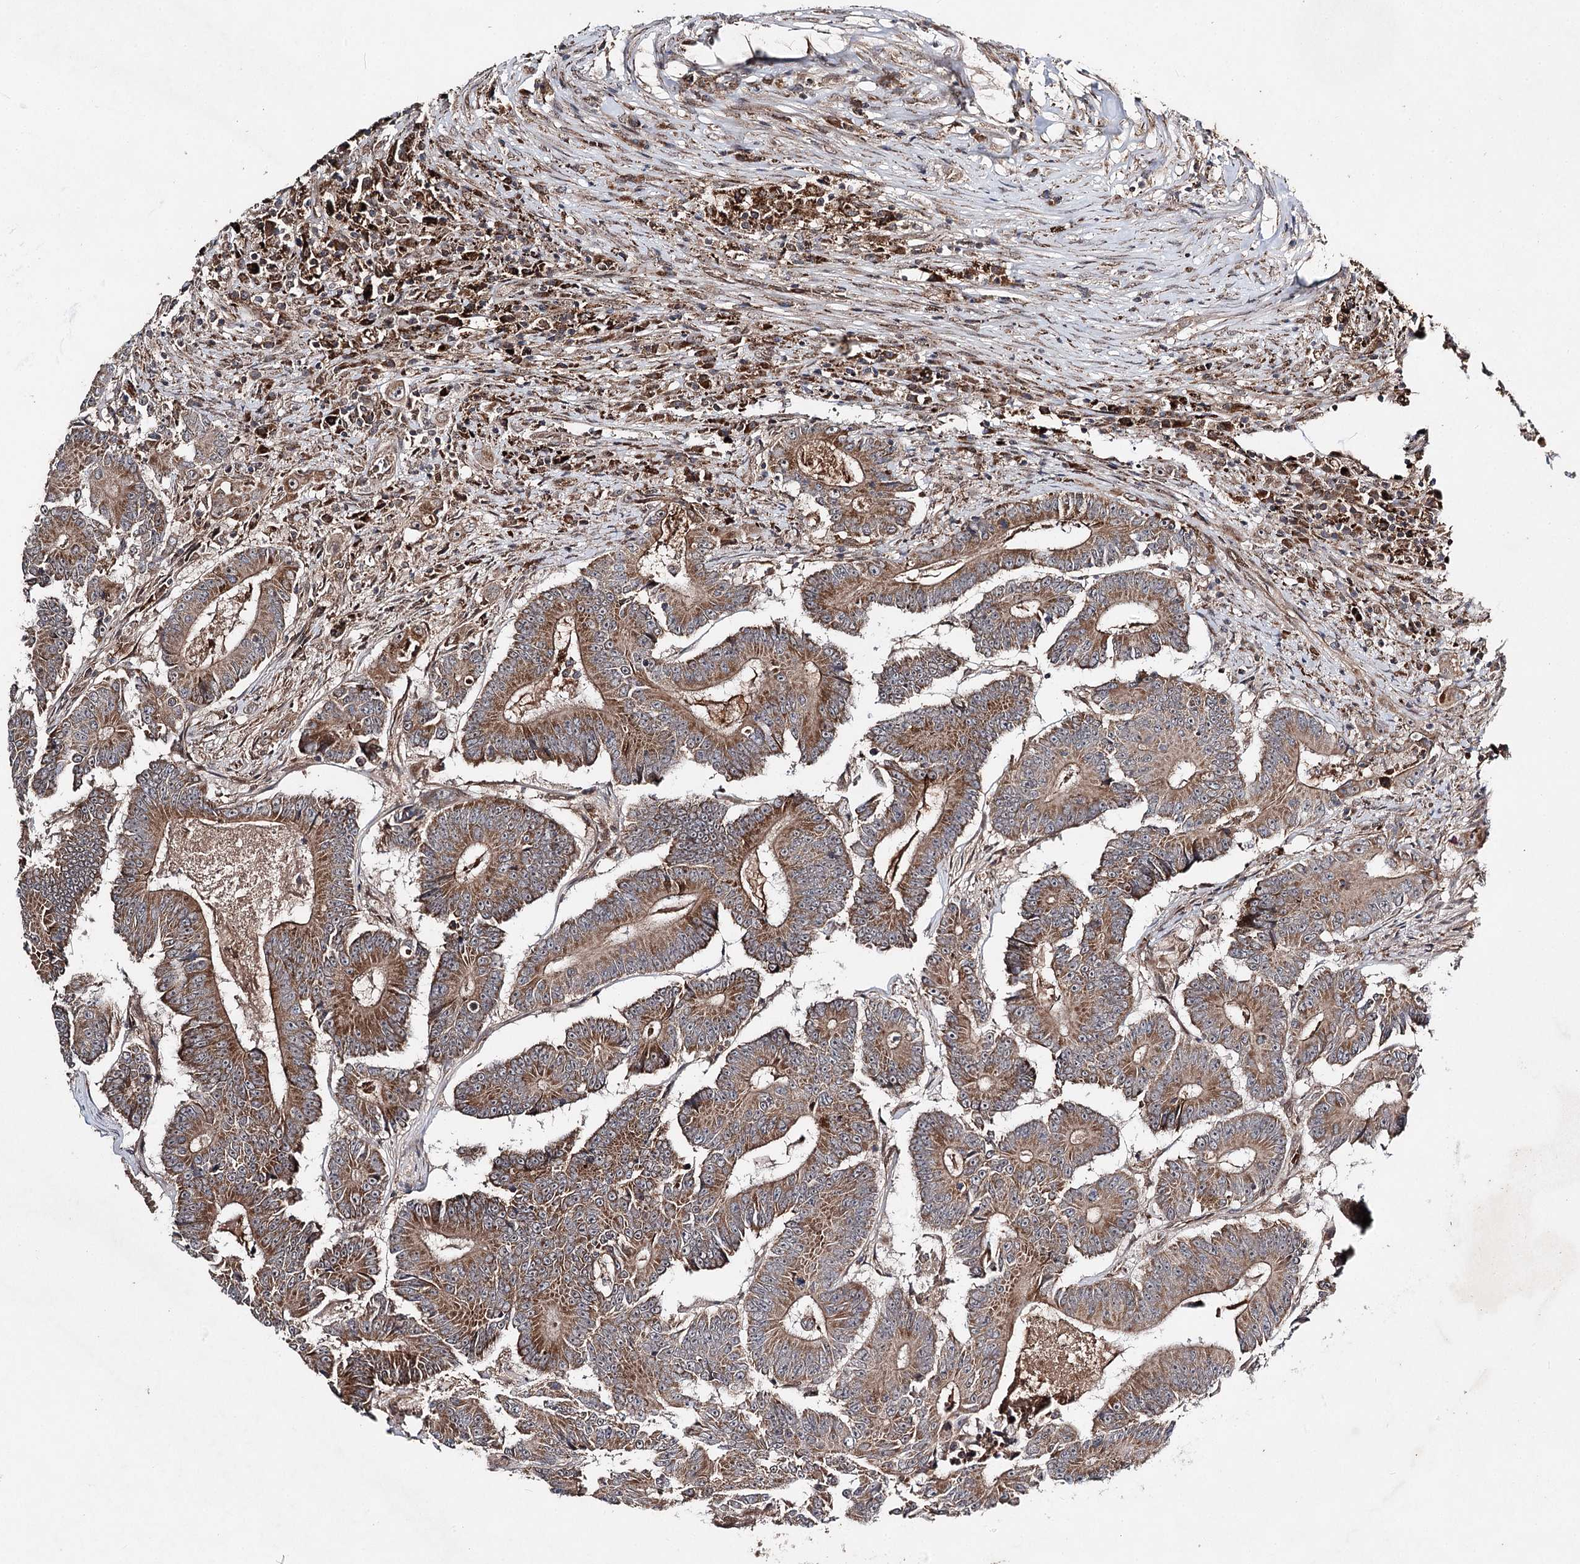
{"staining": {"intensity": "moderate", "quantity": ">75%", "location": "cytoplasmic/membranous"}, "tissue": "colorectal cancer", "cell_type": "Tumor cells", "image_type": "cancer", "snomed": [{"axis": "morphology", "description": "Adenocarcinoma, NOS"}, {"axis": "topography", "description": "Colon"}], "caption": "Colorectal cancer (adenocarcinoma) tissue reveals moderate cytoplasmic/membranous positivity in approximately >75% of tumor cells, visualized by immunohistochemistry.", "gene": "MSANTD2", "patient": {"sex": "male", "age": 83}}